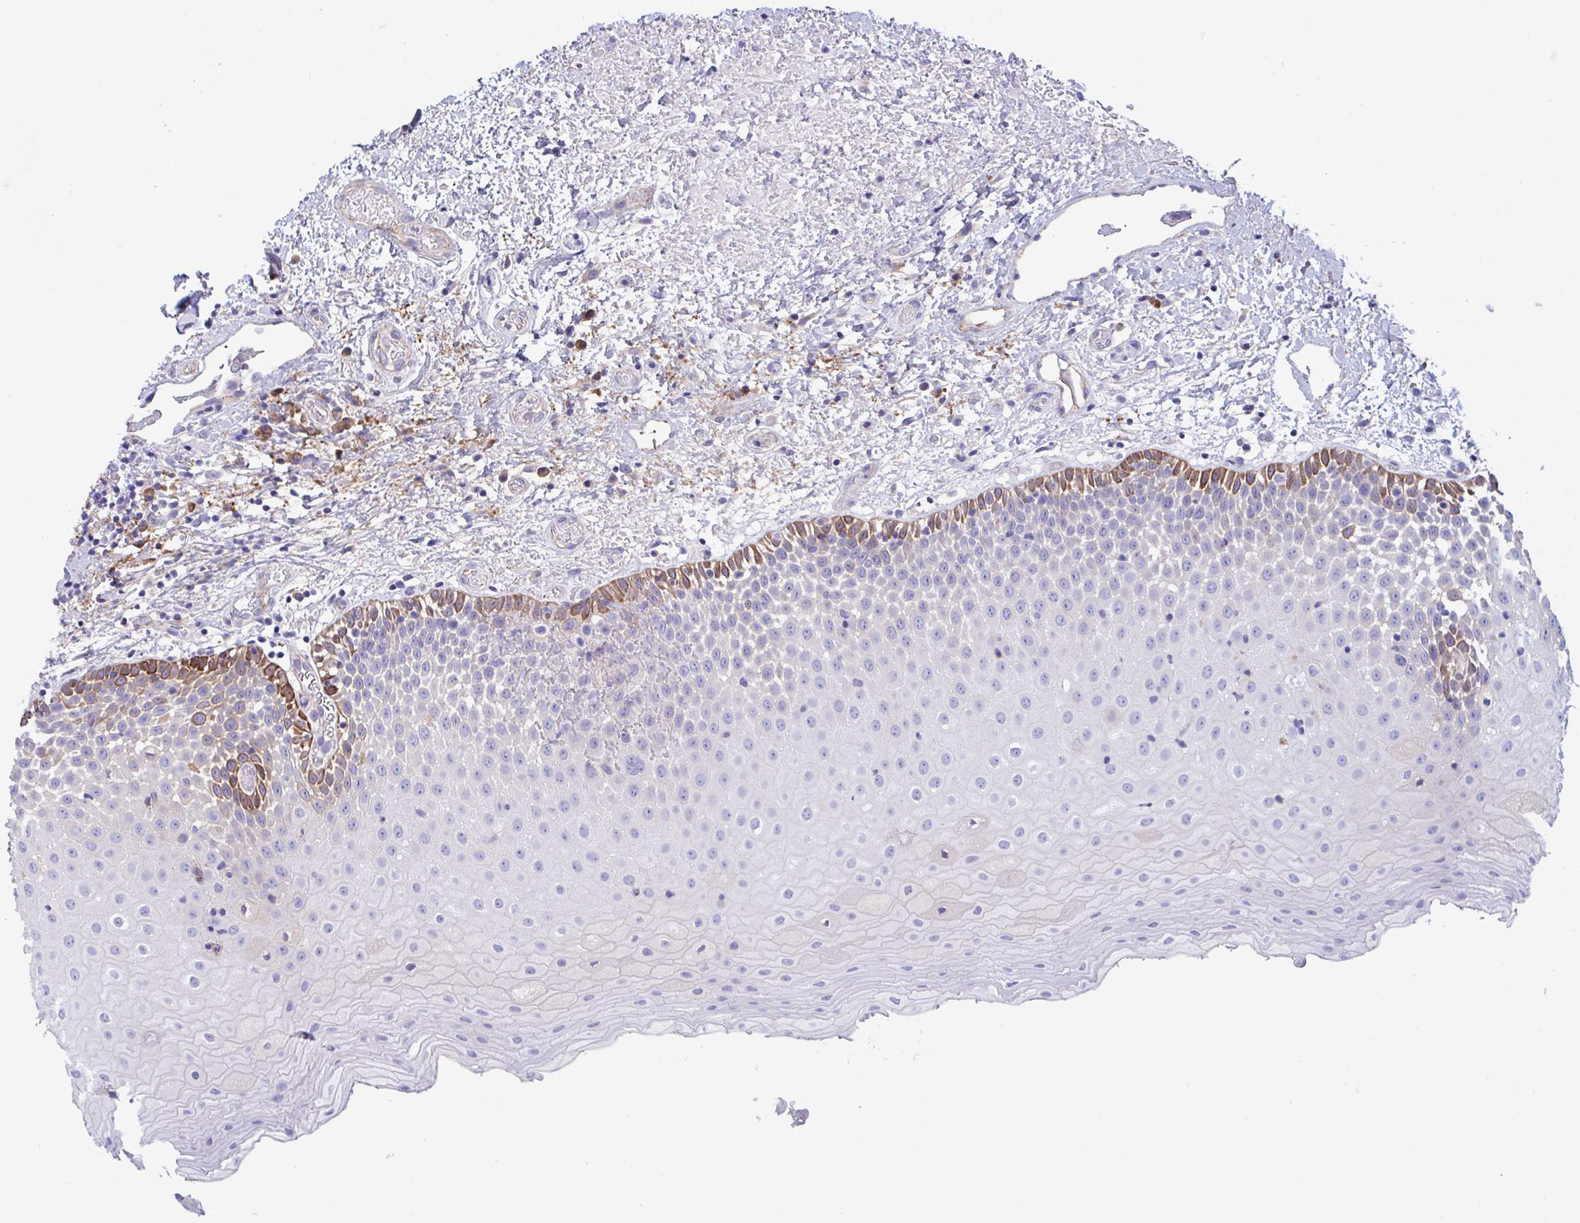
{"staining": {"intensity": "strong", "quantity": "<25%", "location": "cytoplasmic/membranous"}, "tissue": "oral mucosa", "cell_type": "Squamous epithelial cells", "image_type": "normal", "snomed": [{"axis": "morphology", "description": "Normal tissue, NOS"}, {"axis": "topography", "description": "Oral tissue"}], "caption": "A histopathology image showing strong cytoplasmic/membranous positivity in approximately <25% of squamous epithelial cells in normal oral mucosa, as visualized by brown immunohistochemical staining.", "gene": "SLC66A1", "patient": {"sex": "female", "age": 82}}